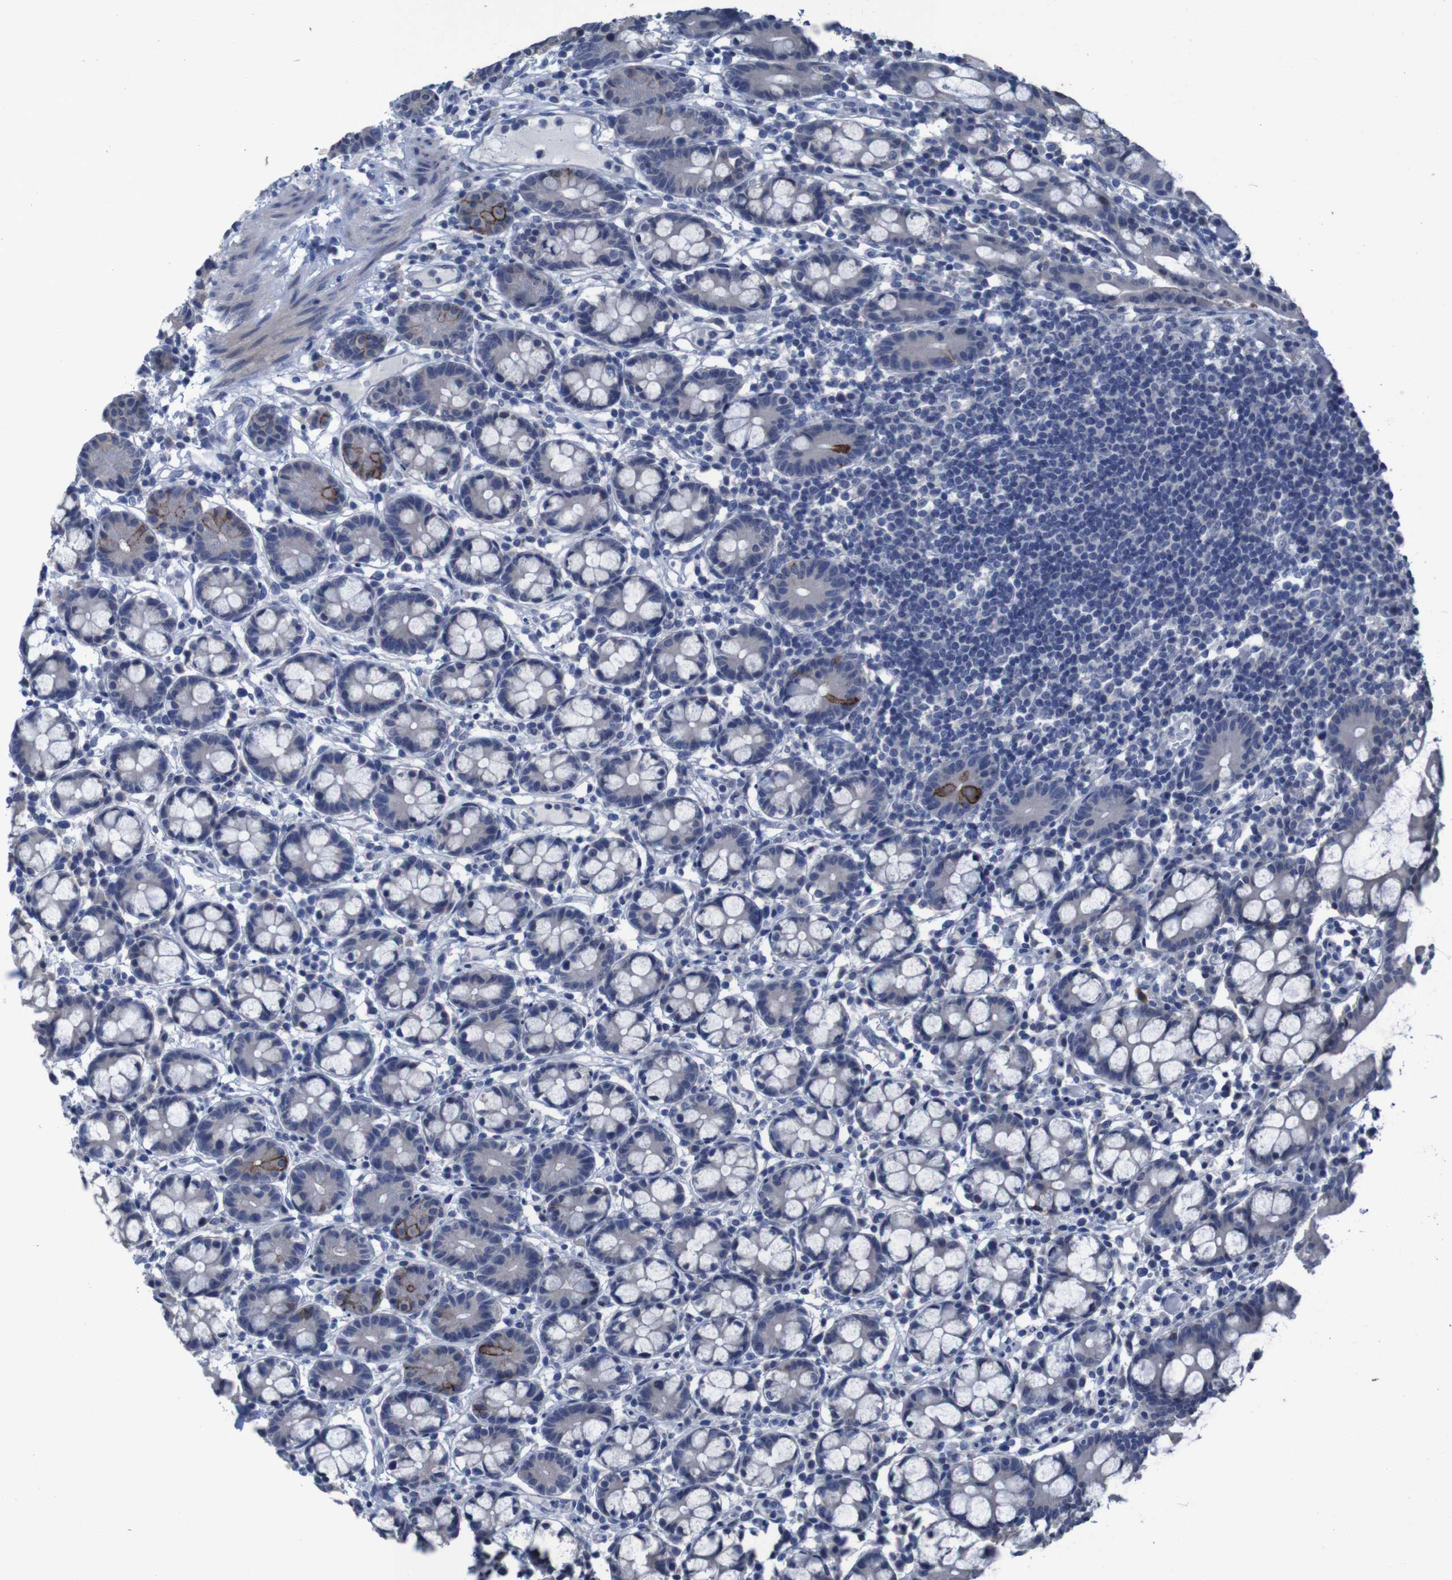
{"staining": {"intensity": "strong", "quantity": "<25%", "location": "cytoplasmic/membranous"}, "tissue": "small intestine", "cell_type": "Glandular cells", "image_type": "normal", "snomed": [{"axis": "morphology", "description": "Normal tissue, NOS"}, {"axis": "morphology", "description": "Cystadenocarcinoma, serous, Metastatic site"}, {"axis": "topography", "description": "Small intestine"}], "caption": "Small intestine stained with DAB IHC displays medium levels of strong cytoplasmic/membranous staining in about <25% of glandular cells. The staining was performed using DAB to visualize the protein expression in brown, while the nuclei were stained in blue with hematoxylin (Magnification: 20x).", "gene": "CLDN18", "patient": {"sex": "female", "age": 61}}